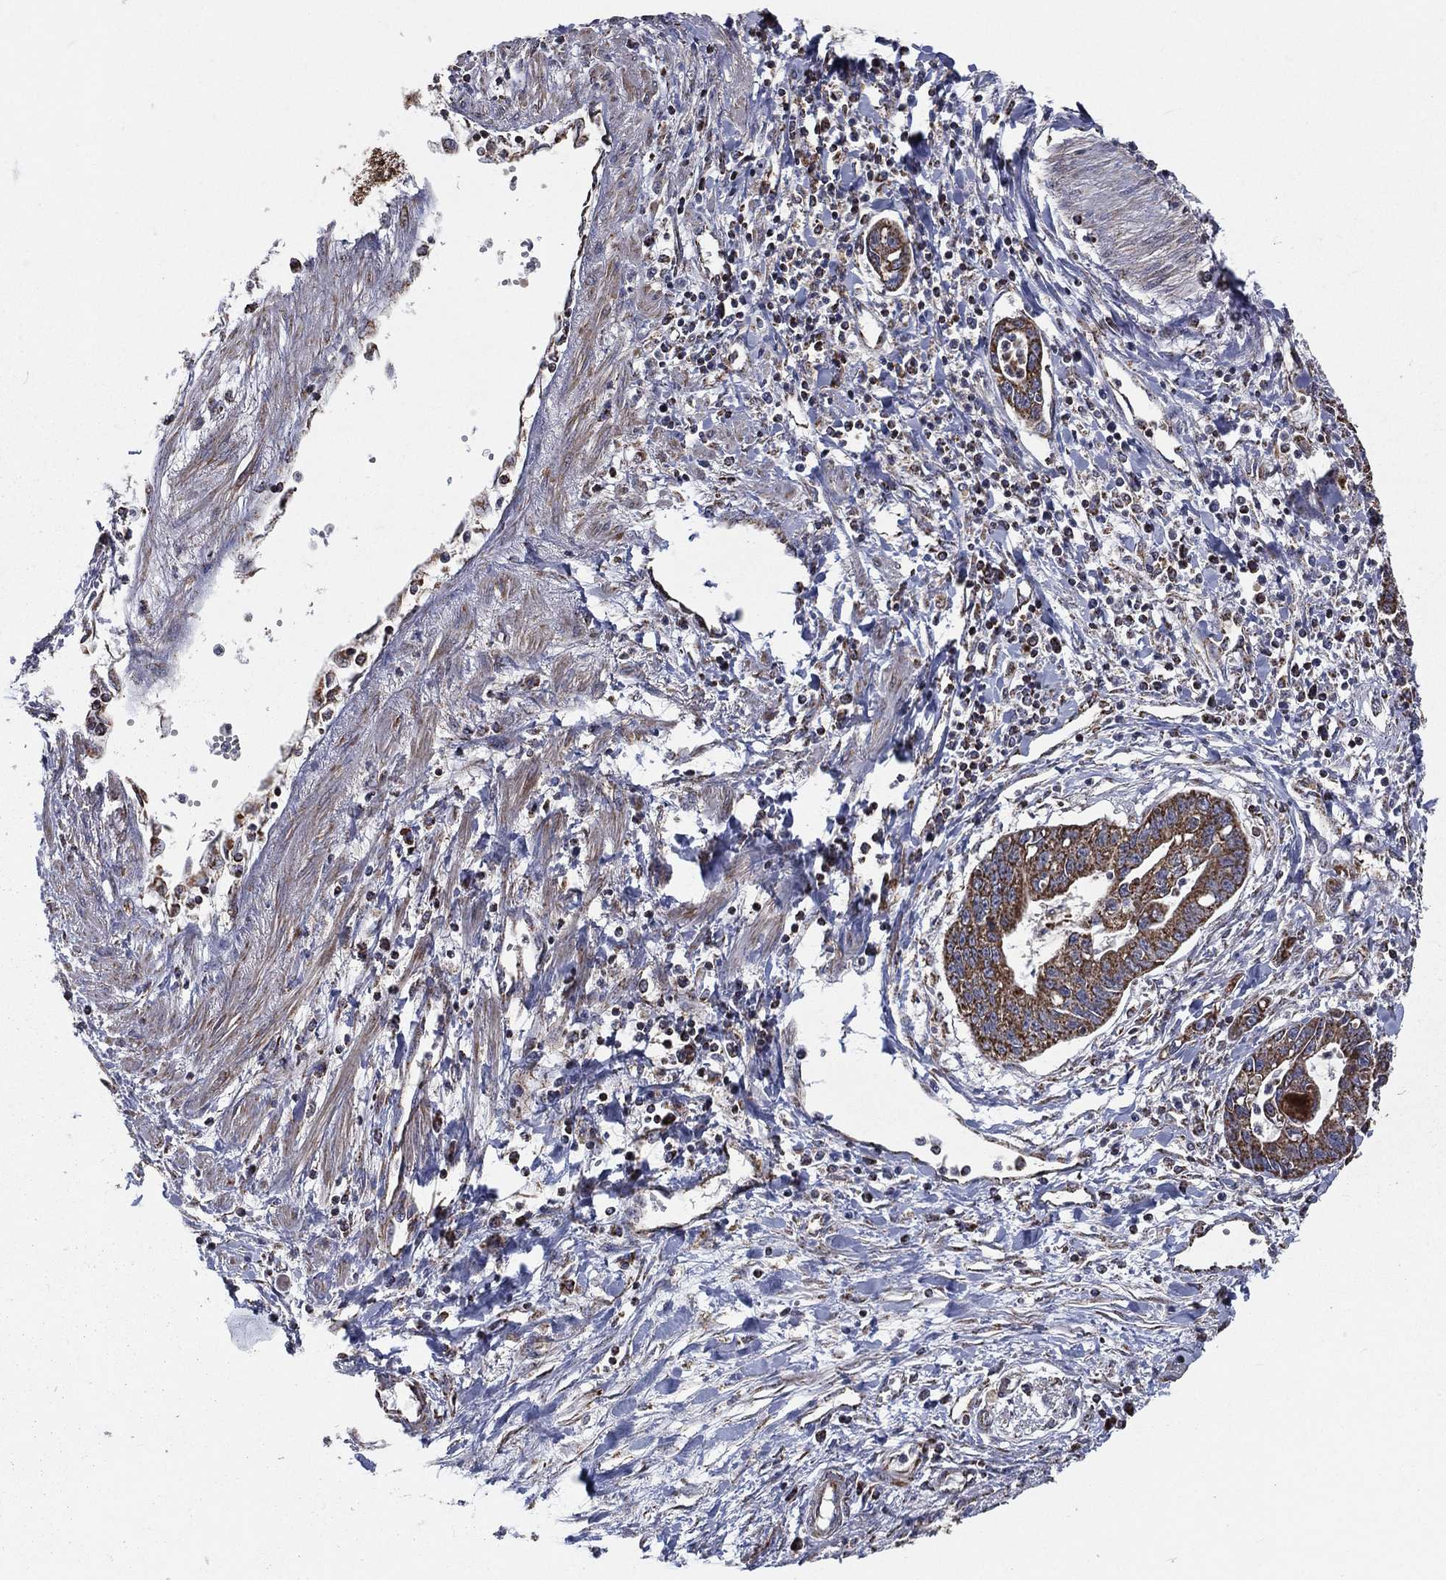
{"staining": {"intensity": "strong", "quantity": ">75%", "location": "cytoplasmic/membranous"}, "tissue": "liver cancer", "cell_type": "Tumor cells", "image_type": "cancer", "snomed": [{"axis": "morphology", "description": "Cholangiocarcinoma"}, {"axis": "topography", "description": "Liver"}], "caption": "A high-resolution photomicrograph shows immunohistochemistry staining of liver cancer, which reveals strong cytoplasmic/membranous staining in about >75% of tumor cells.", "gene": "RIGI", "patient": {"sex": "male", "age": 58}}